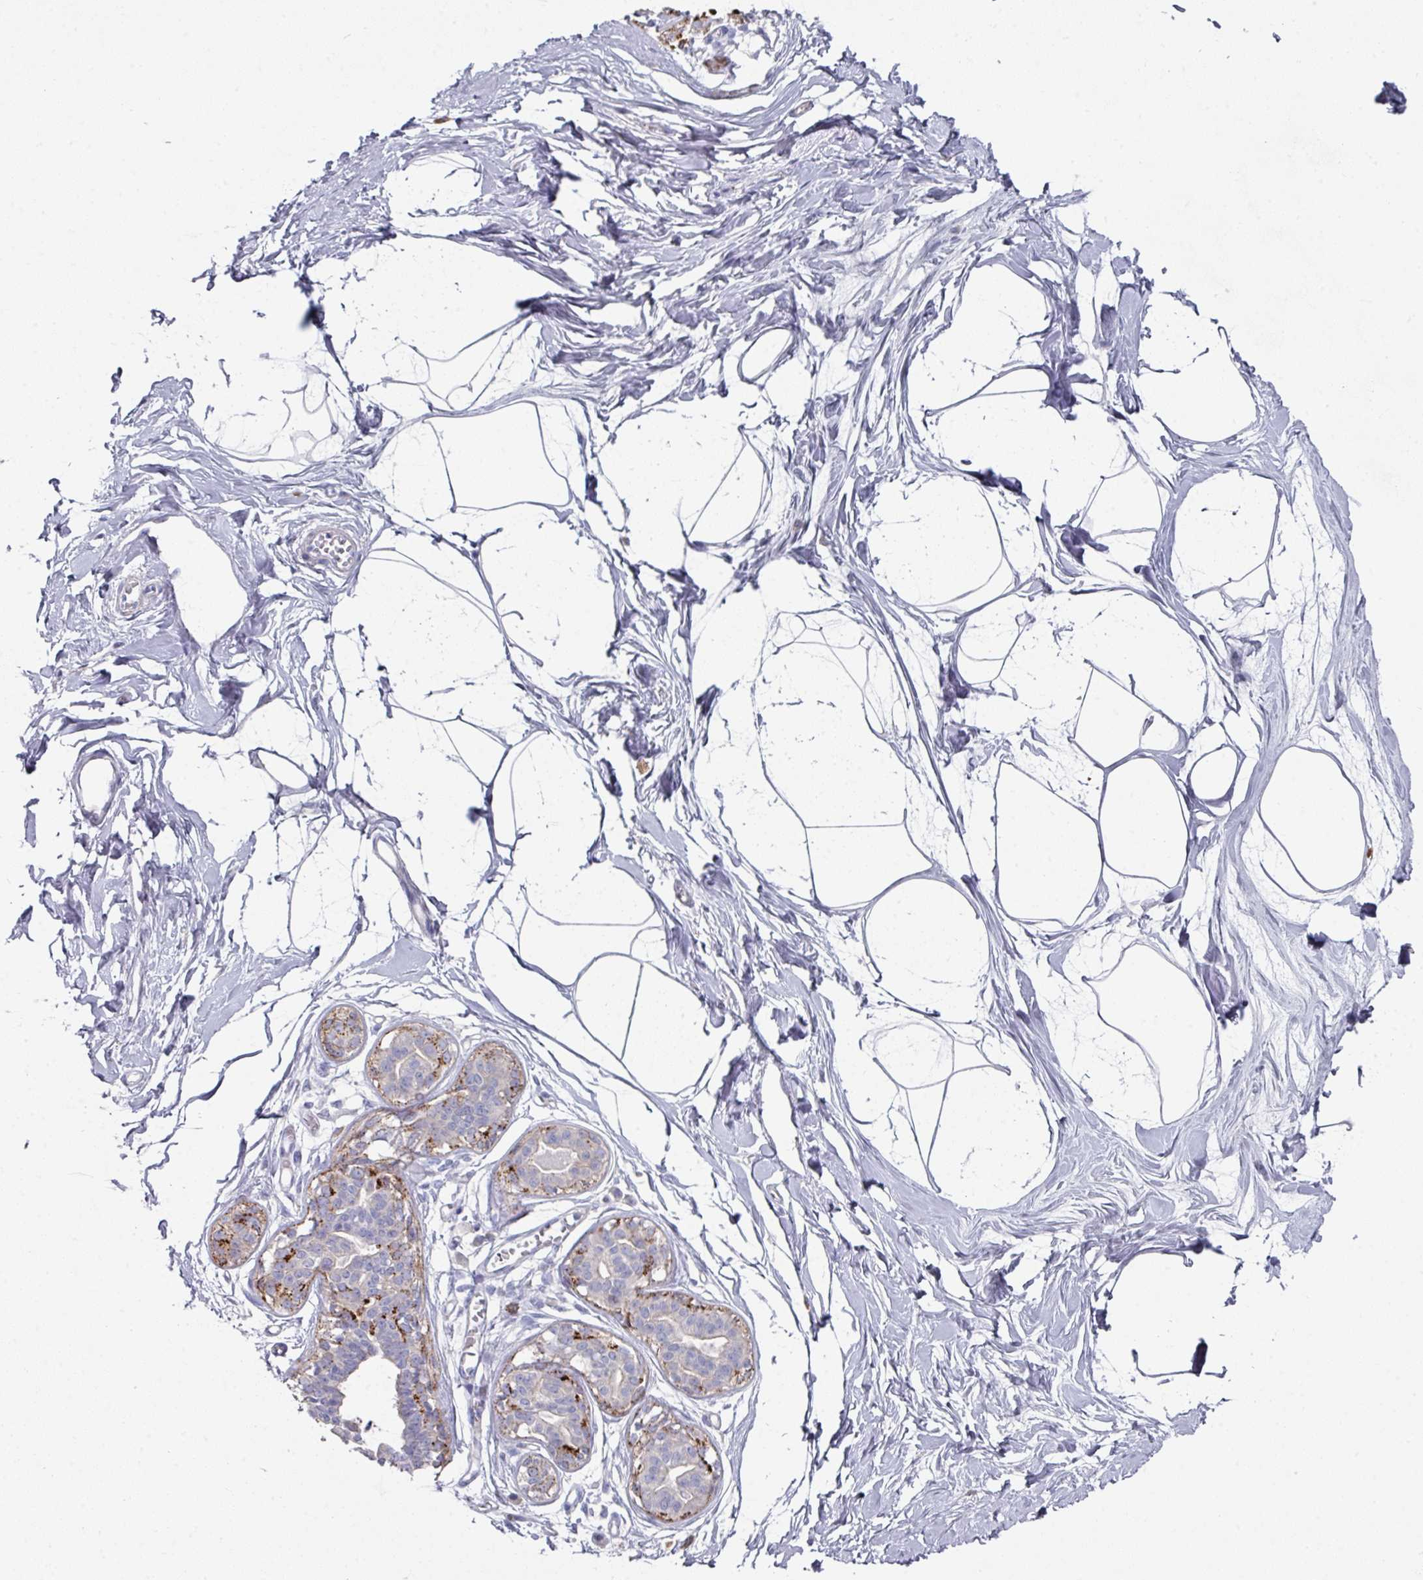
{"staining": {"intensity": "negative", "quantity": "none", "location": "none"}, "tissue": "breast", "cell_type": "Adipocytes", "image_type": "normal", "snomed": [{"axis": "morphology", "description": "Normal tissue, NOS"}, {"axis": "topography", "description": "Breast"}], "caption": "This is a histopathology image of IHC staining of unremarkable breast, which shows no positivity in adipocytes.", "gene": "NT5C1A", "patient": {"sex": "female", "age": 45}}